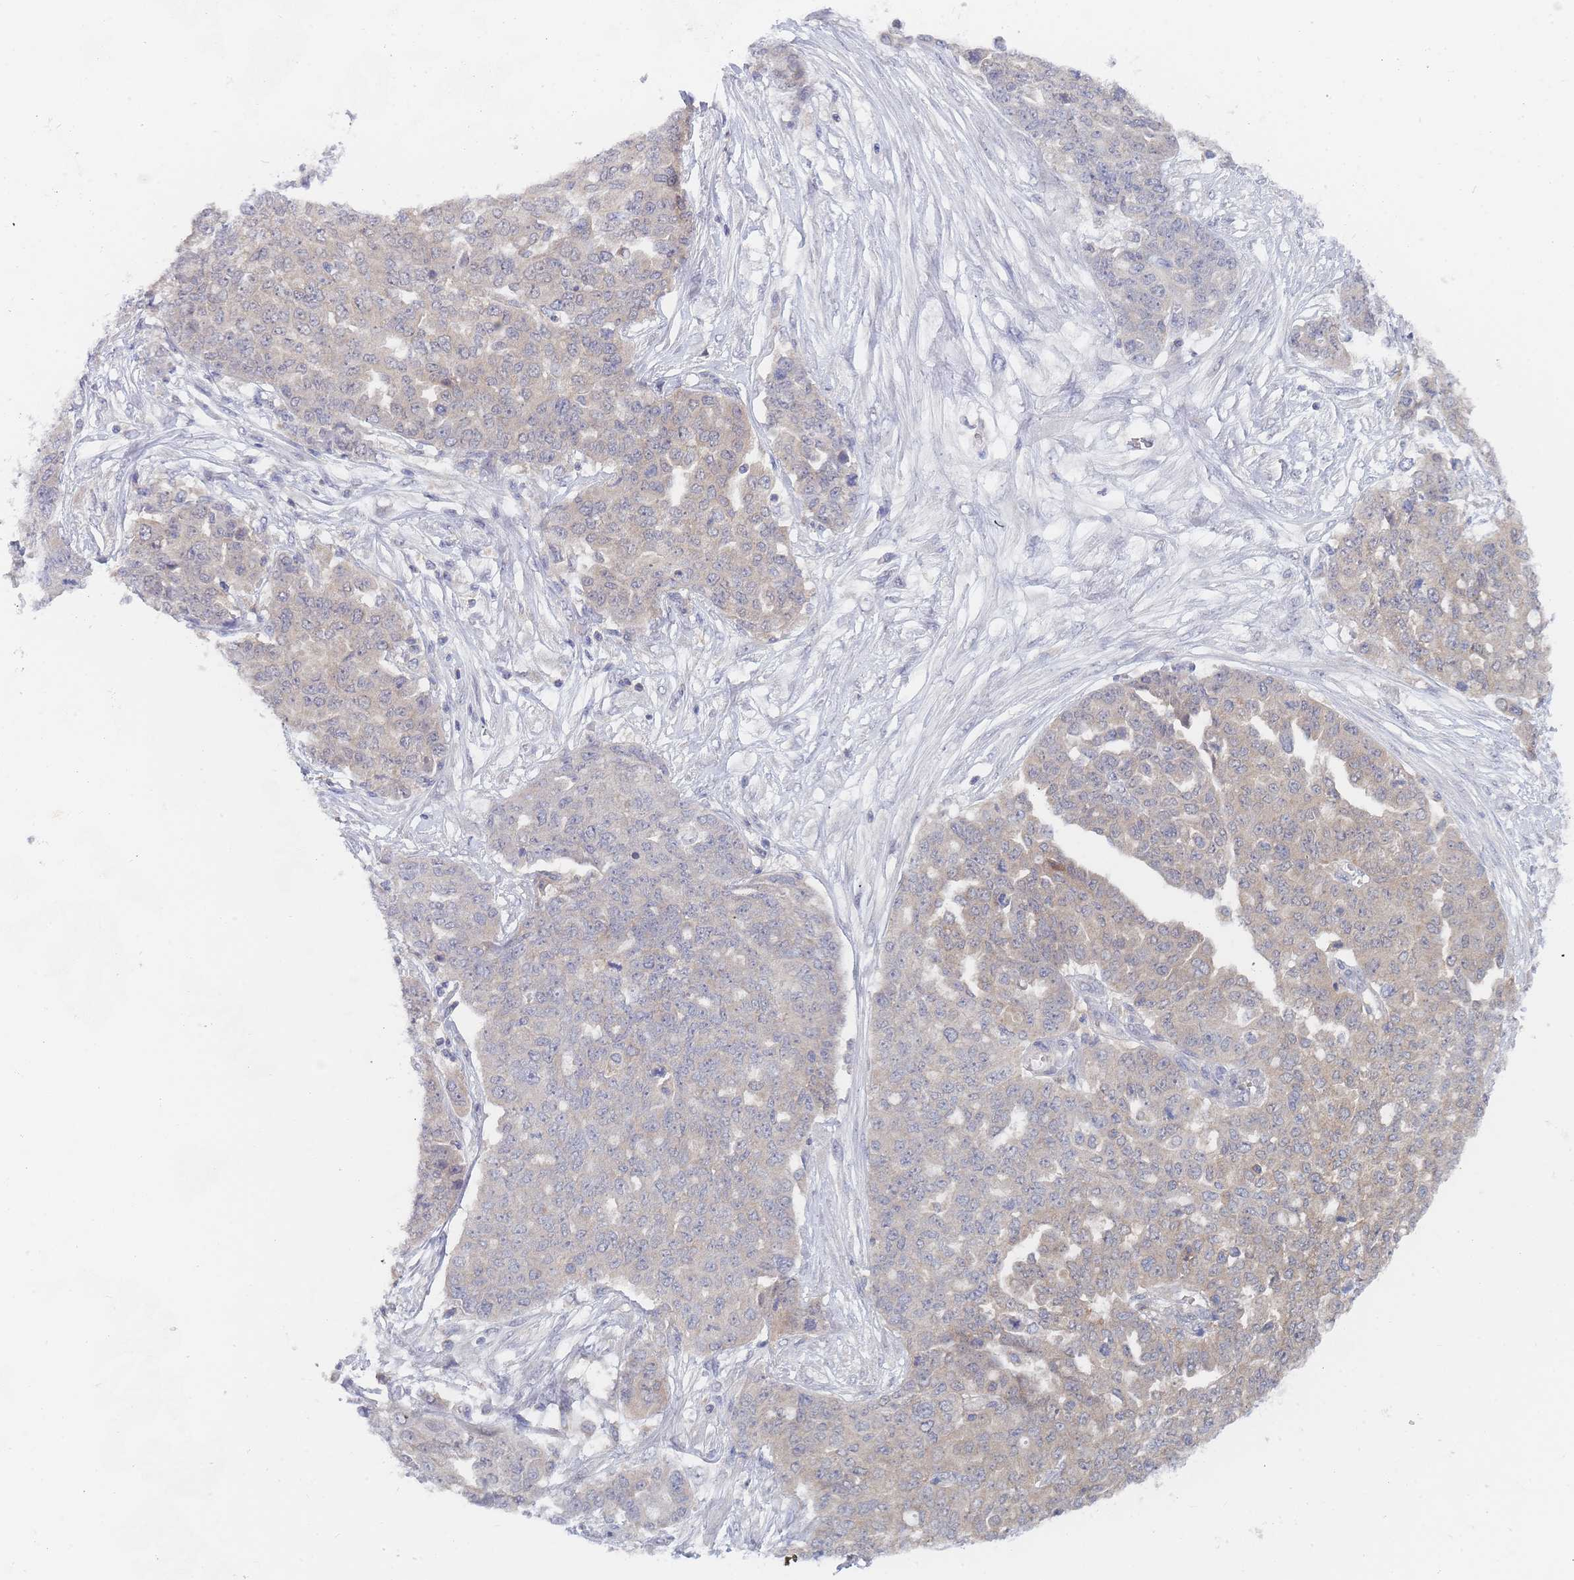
{"staining": {"intensity": "weak", "quantity": ">75%", "location": "cytoplasmic/membranous"}, "tissue": "ovarian cancer", "cell_type": "Tumor cells", "image_type": "cancer", "snomed": [{"axis": "morphology", "description": "Cystadenocarcinoma, serous, NOS"}, {"axis": "topography", "description": "Soft tissue"}, {"axis": "topography", "description": "Ovary"}], "caption": "This is a micrograph of immunohistochemistry (IHC) staining of ovarian serous cystadenocarcinoma, which shows weak expression in the cytoplasmic/membranous of tumor cells.", "gene": "PPP6C", "patient": {"sex": "female", "age": 57}}